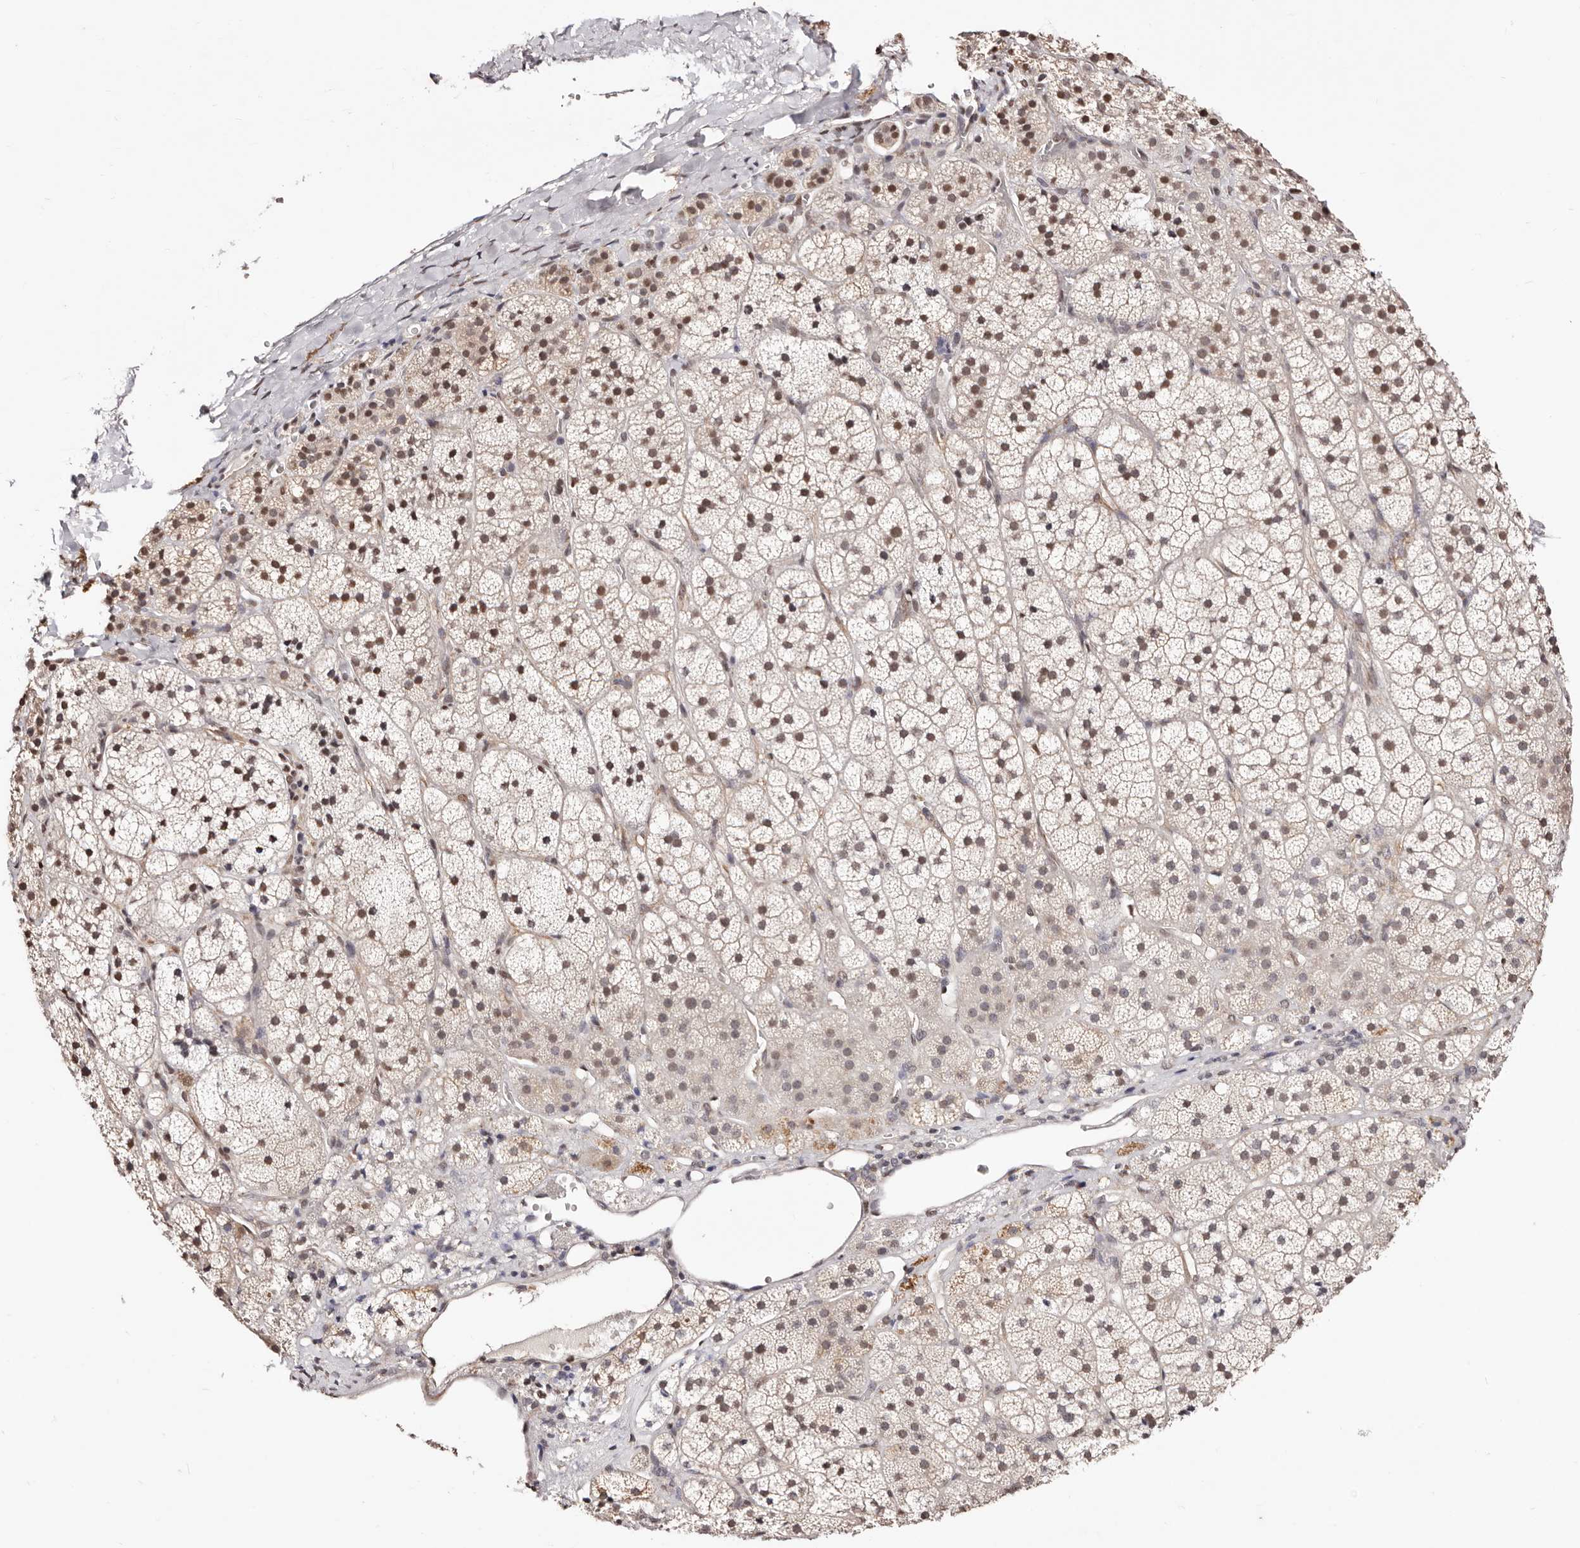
{"staining": {"intensity": "moderate", "quantity": ">75%", "location": "nuclear"}, "tissue": "adrenal gland", "cell_type": "Glandular cells", "image_type": "normal", "snomed": [{"axis": "morphology", "description": "Normal tissue, NOS"}, {"axis": "topography", "description": "Adrenal gland"}], "caption": "This is a photomicrograph of immunohistochemistry (IHC) staining of unremarkable adrenal gland, which shows moderate positivity in the nuclear of glandular cells.", "gene": "BICRAL", "patient": {"sex": "female", "age": 44}}